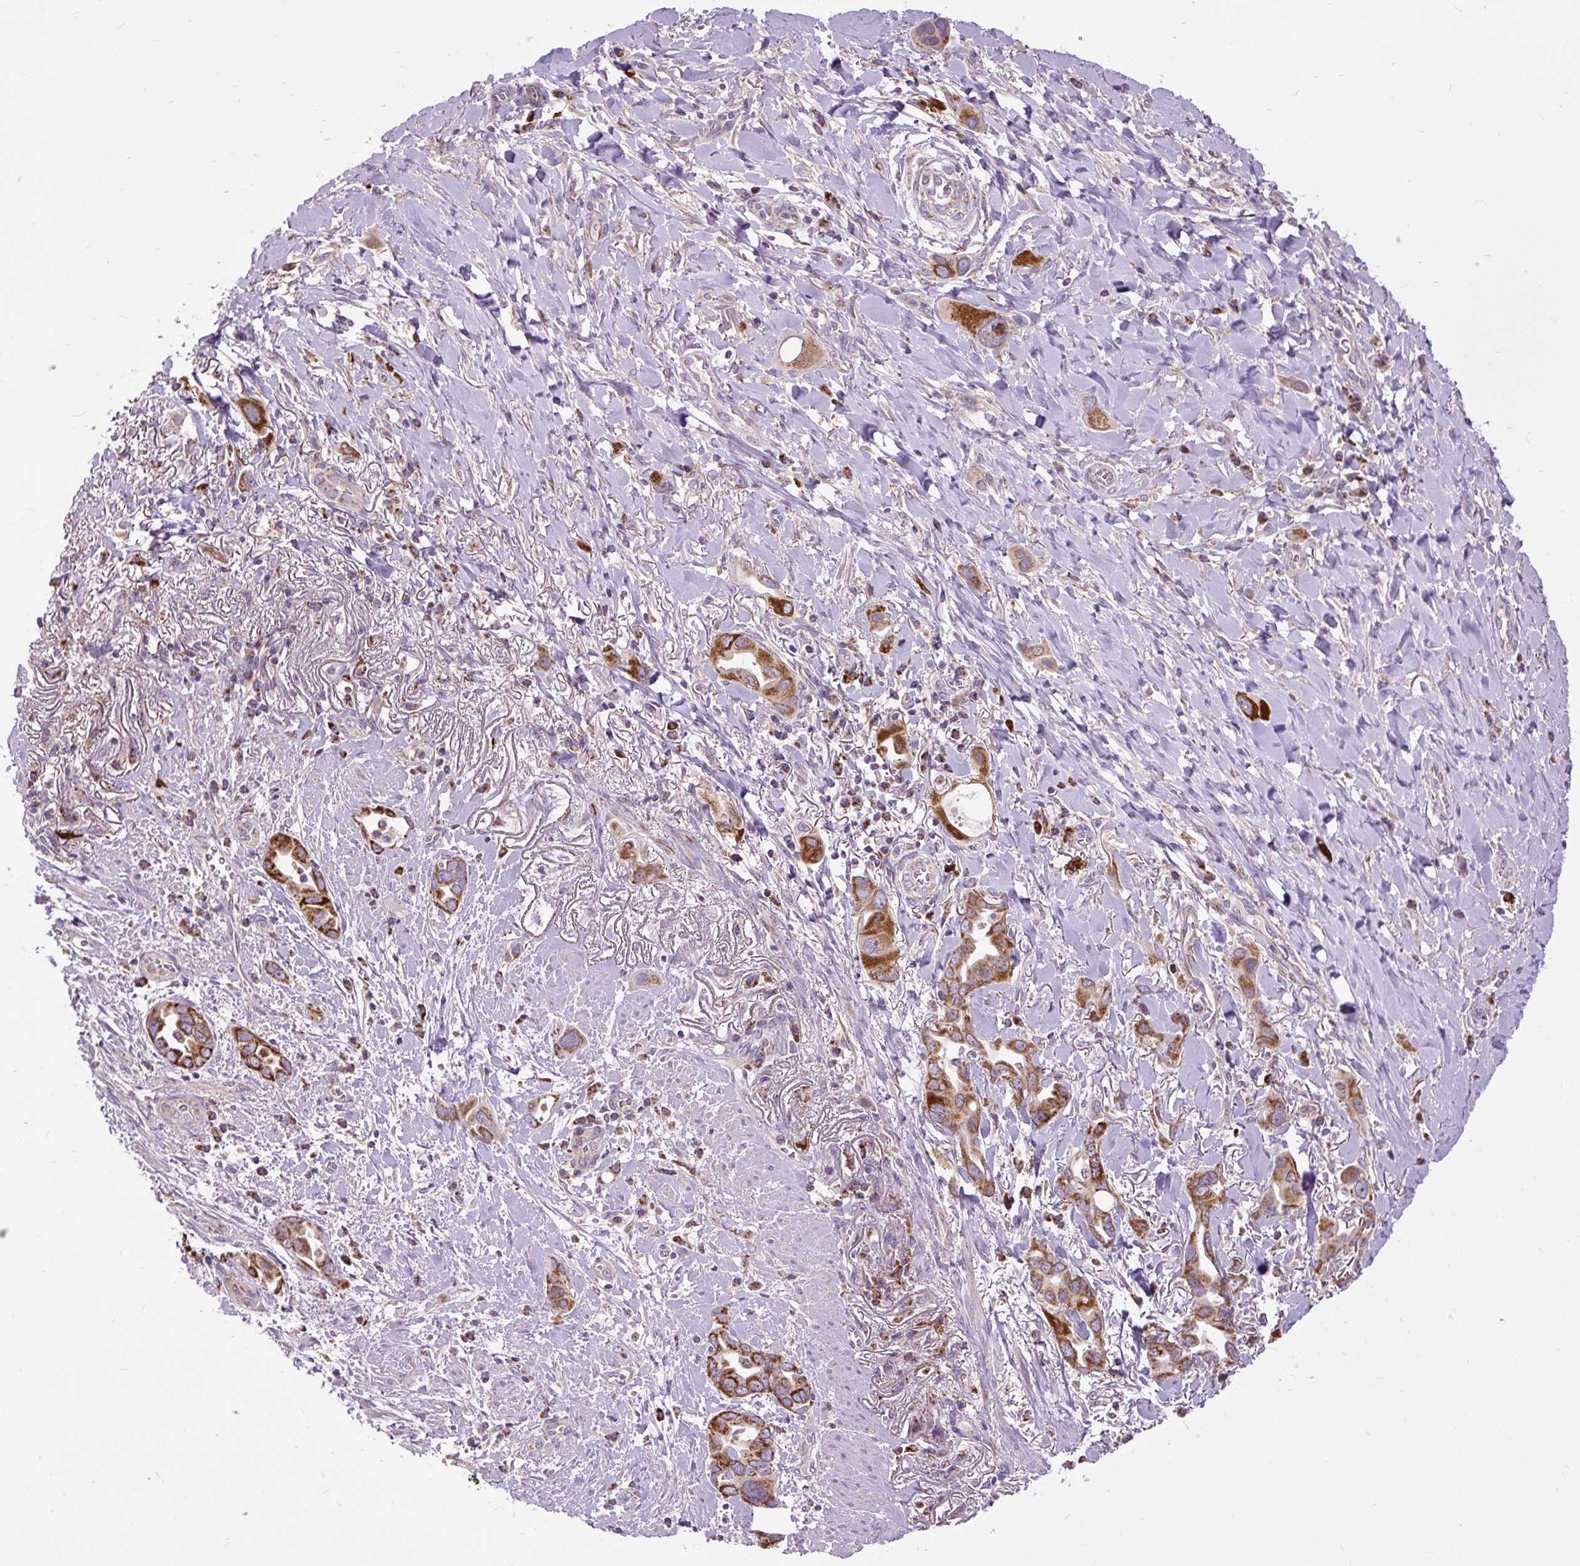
{"staining": {"intensity": "strong", "quantity": ">75%", "location": "cytoplasmic/membranous"}, "tissue": "lung cancer", "cell_type": "Tumor cells", "image_type": "cancer", "snomed": [{"axis": "morphology", "description": "Adenocarcinoma, NOS"}, {"axis": "topography", "description": "Lung"}], "caption": "Immunohistochemistry (IHC) (DAB) staining of human lung cancer displays strong cytoplasmic/membranous protein expression in about >75% of tumor cells.", "gene": "TM2D3", "patient": {"sex": "male", "age": 76}}